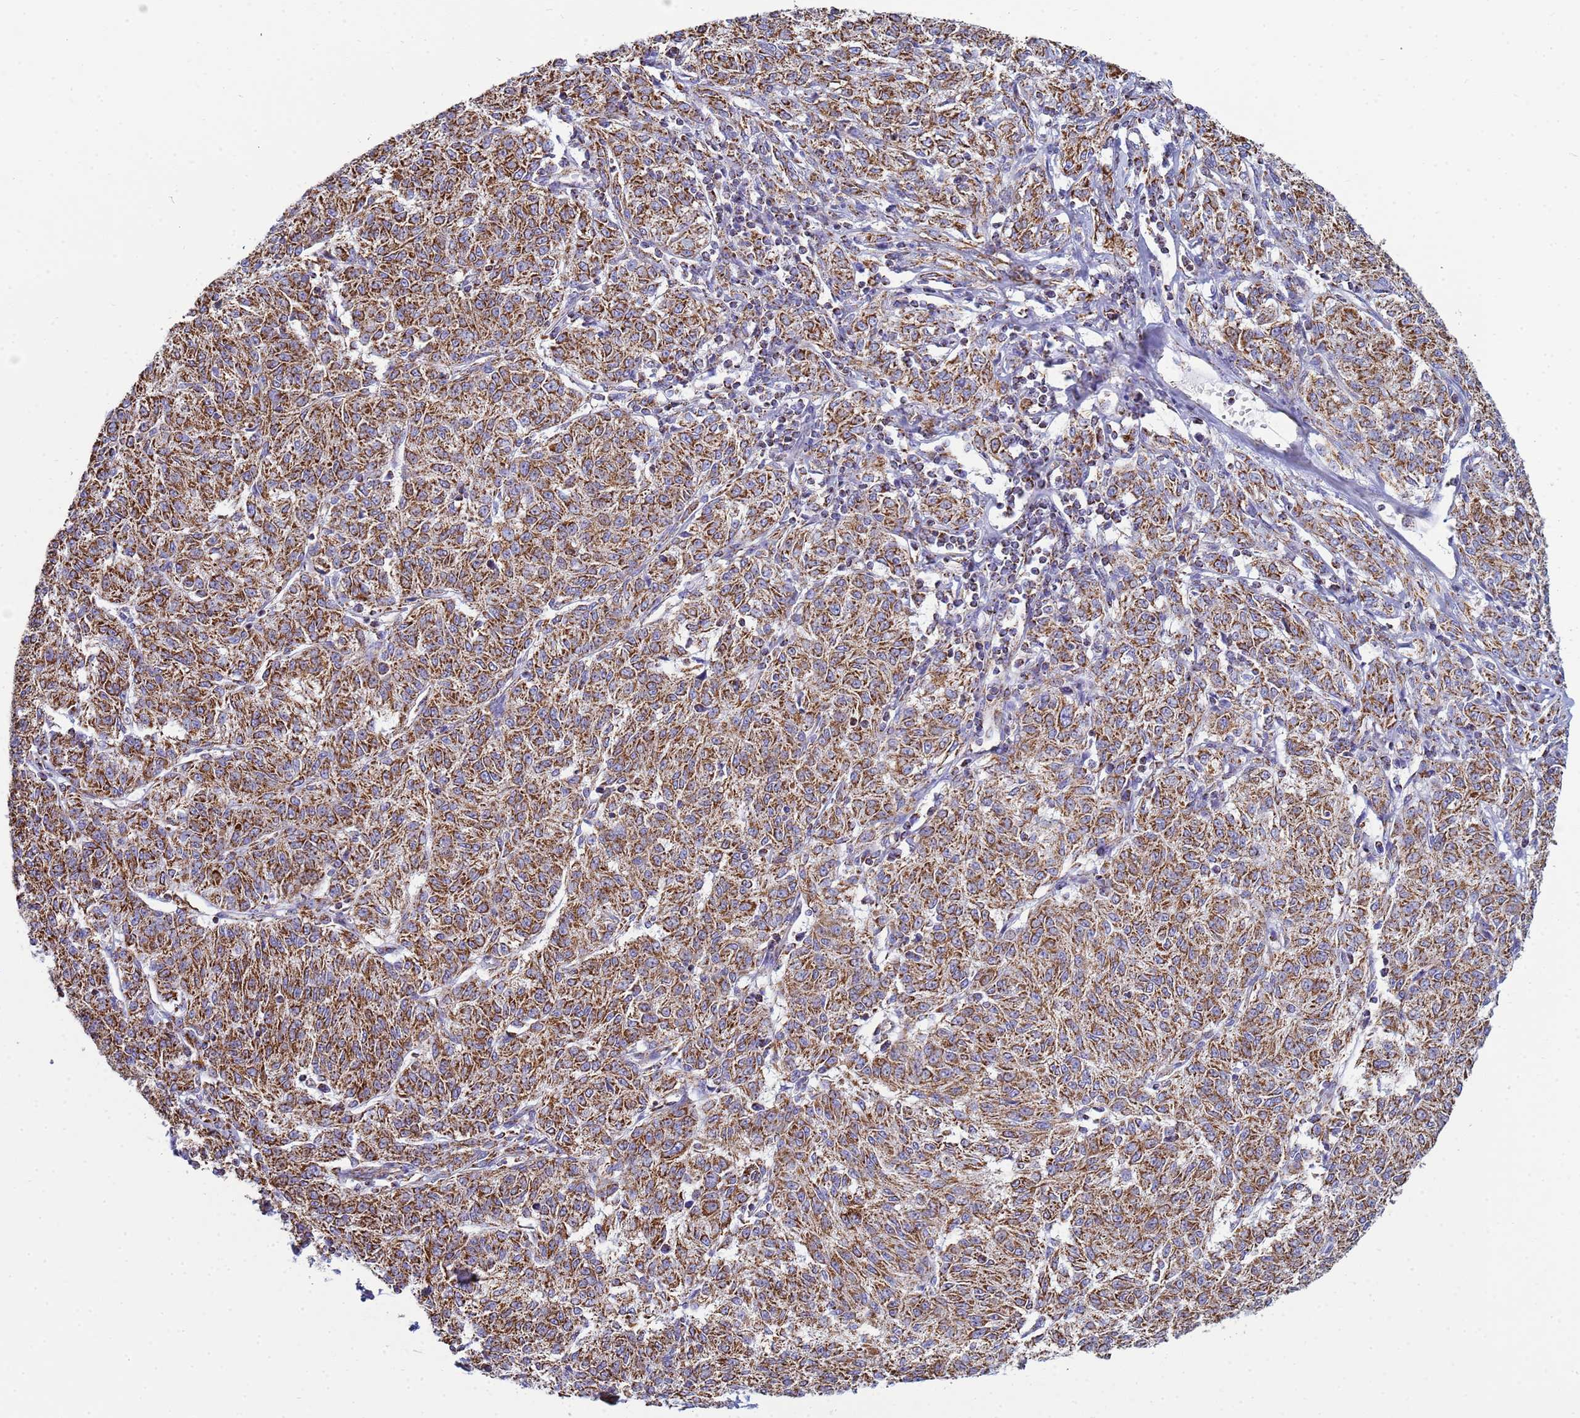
{"staining": {"intensity": "strong", "quantity": ">75%", "location": "cytoplasmic/membranous"}, "tissue": "melanoma", "cell_type": "Tumor cells", "image_type": "cancer", "snomed": [{"axis": "morphology", "description": "Malignant melanoma, NOS"}, {"axis": "topography", "description": "Skin"}], "caption": "A high amount of strong cytoplasmic/membranous expression is present in approximately >75% of tumor cells in melanoma tissue.", "gene": "COQ4", "patient": {"sex": "female", "age": 72}}